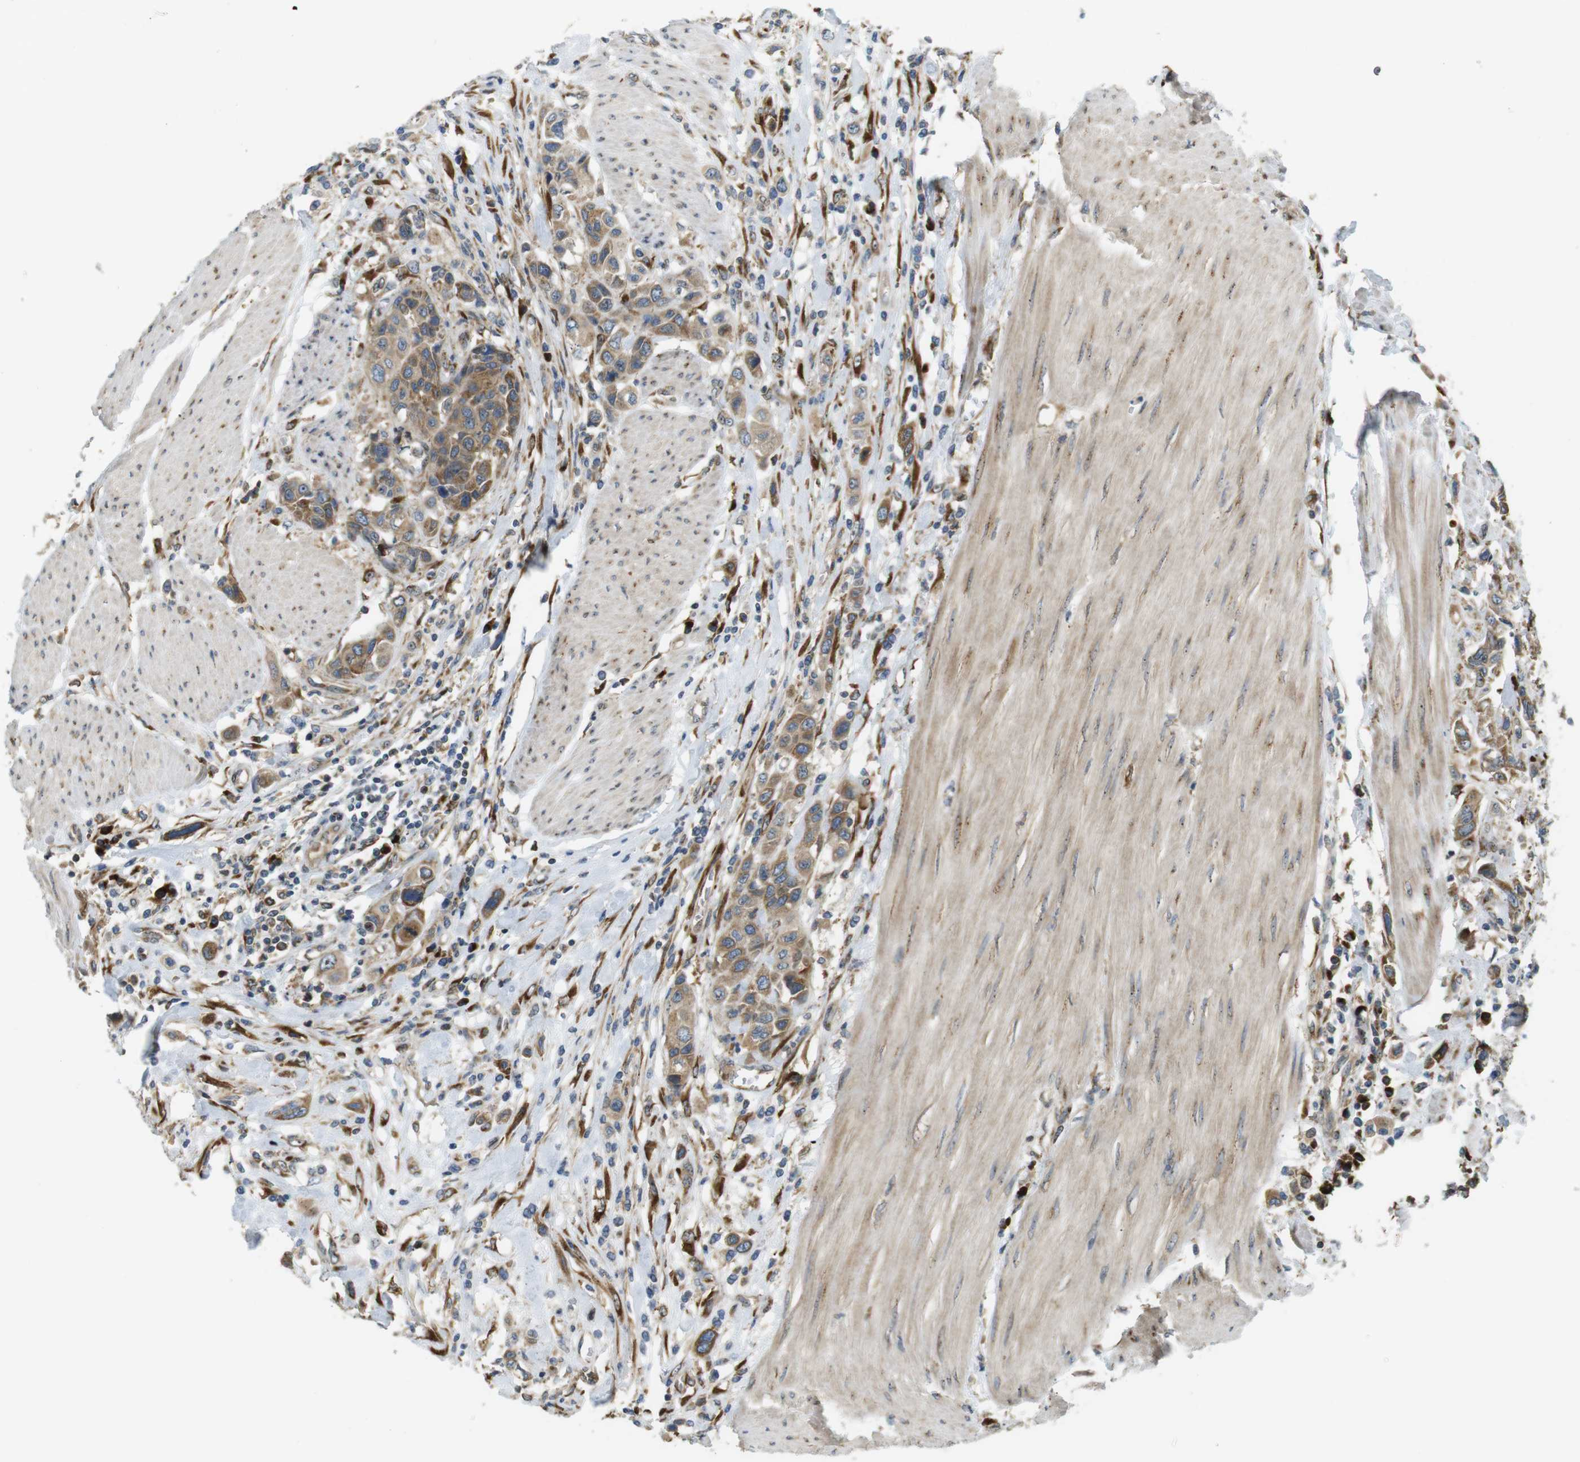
{"staining": {"intensity": "moderate", "quantity": ">75%", "location": "cytoplasmic/membranous"}, "tissue": "urothelial cancer", "cell_type": "Tumor cells", "image_type": "cancer", "snomed": [{"axis": "morphology", "description": "Urothelial carcinoma, High grade"}, {"axis": "topography", "description": "Urinary bladder"}], "caption": "Approximately >75% of tumor cells in human urothelial cancer reveal moderate cytoplasmic/membranous protein staining as visualized by brown immunohistochemical staining.", "gene": "TMEM143", "patient": {"sex": "male", "age": 50}}